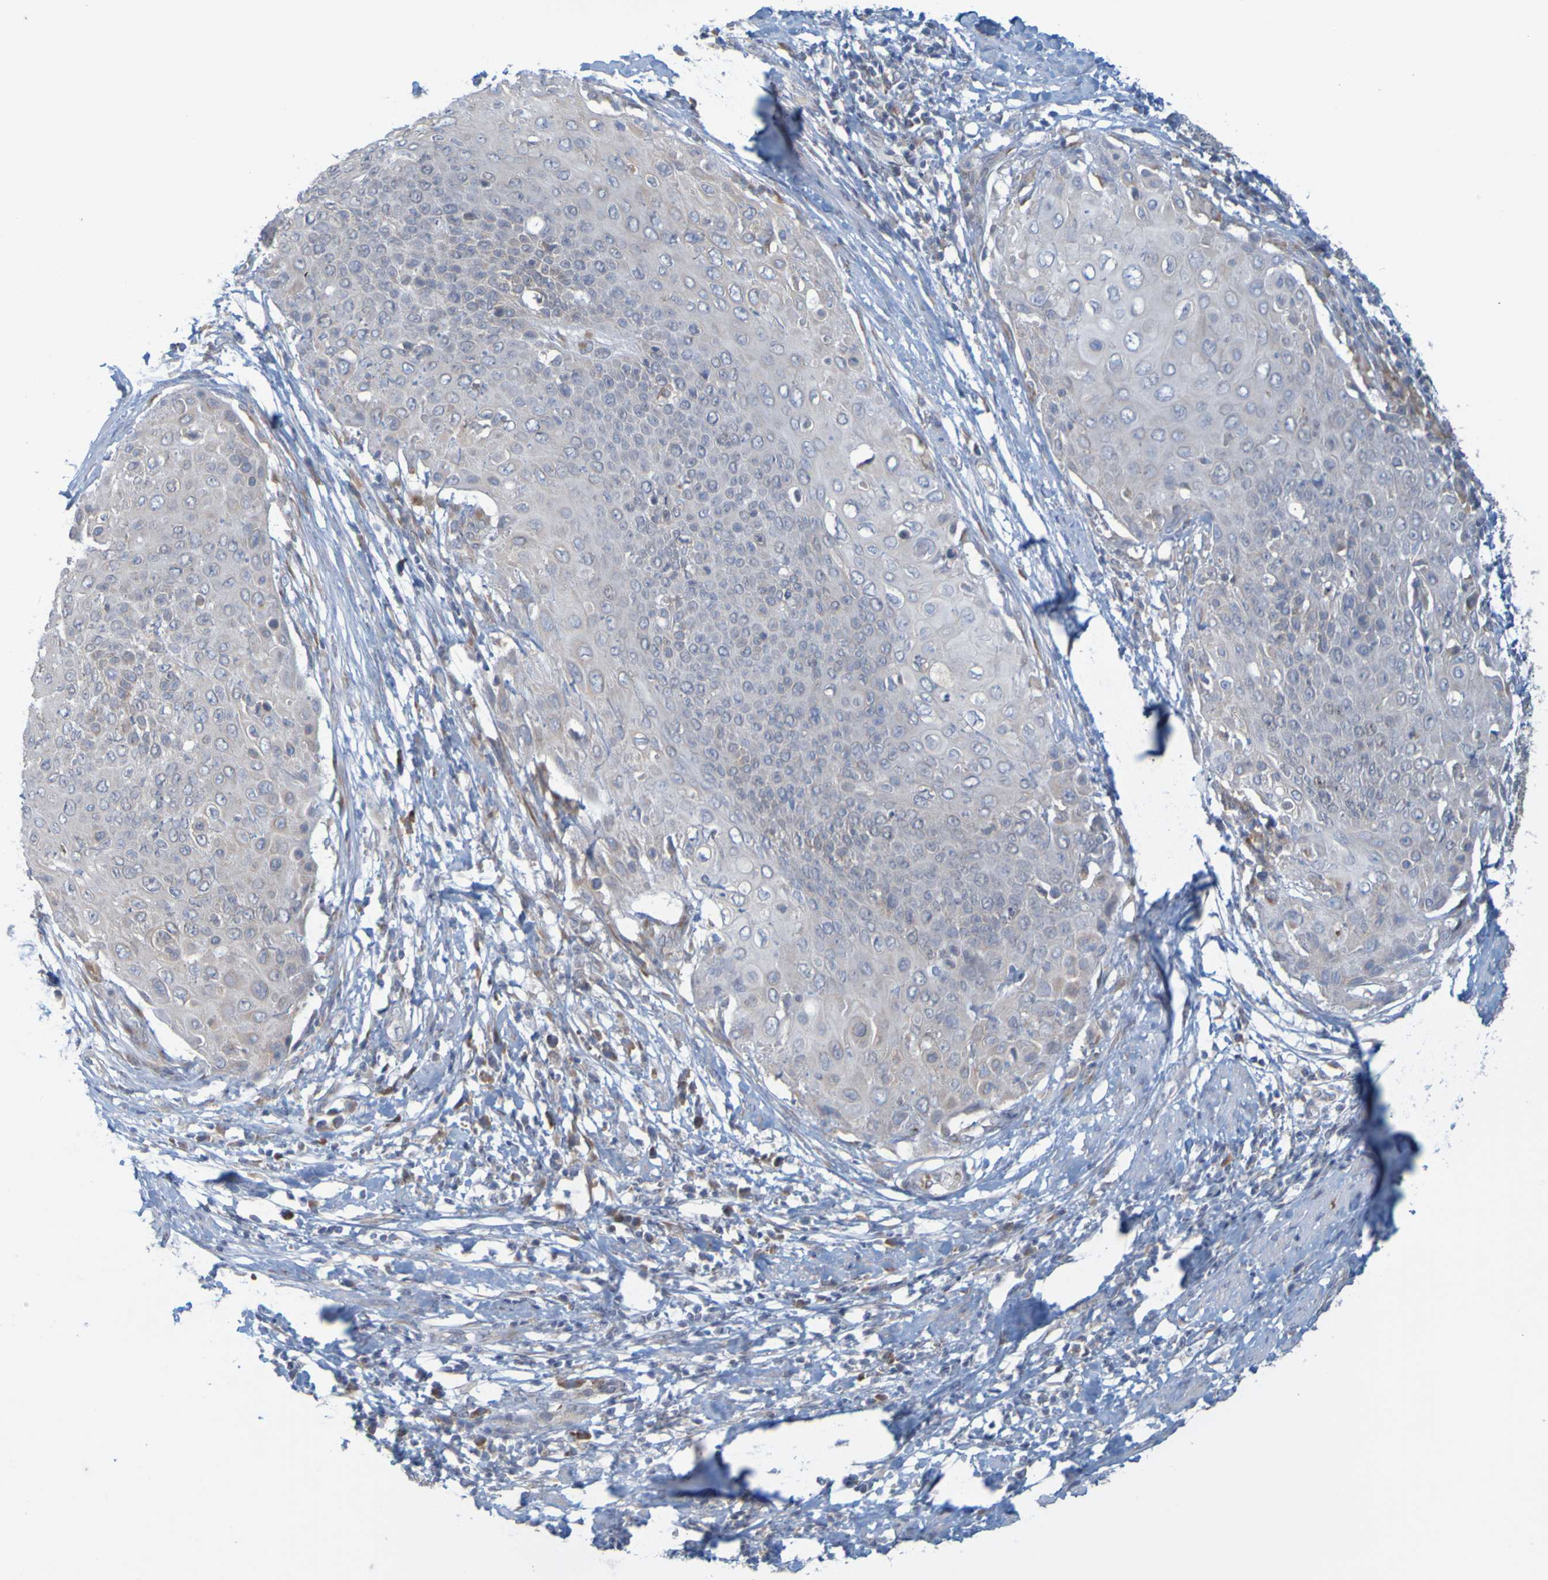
{"staining": {"intensity": "negative", "quantity": "none", "location": "none"}, "tissue": "cervical cancer", "cell_type": "Tumor cells", "image_type": "cancer", "snomed": [{"axis": "morphology", "description": "Squamous cell carcinoma, NOS"}, {"axis": "topography", "description": "Cervix"}], "caption": "DAB (3,3'-diaminobenzidine) immunohistochemical staining of human cervical squamous cell carcinoma displays no significant expression in tumor cells. Nuclei are stained in blue.", "gene": "MOGS", "patient": {"sex": "female", "age": 39}}